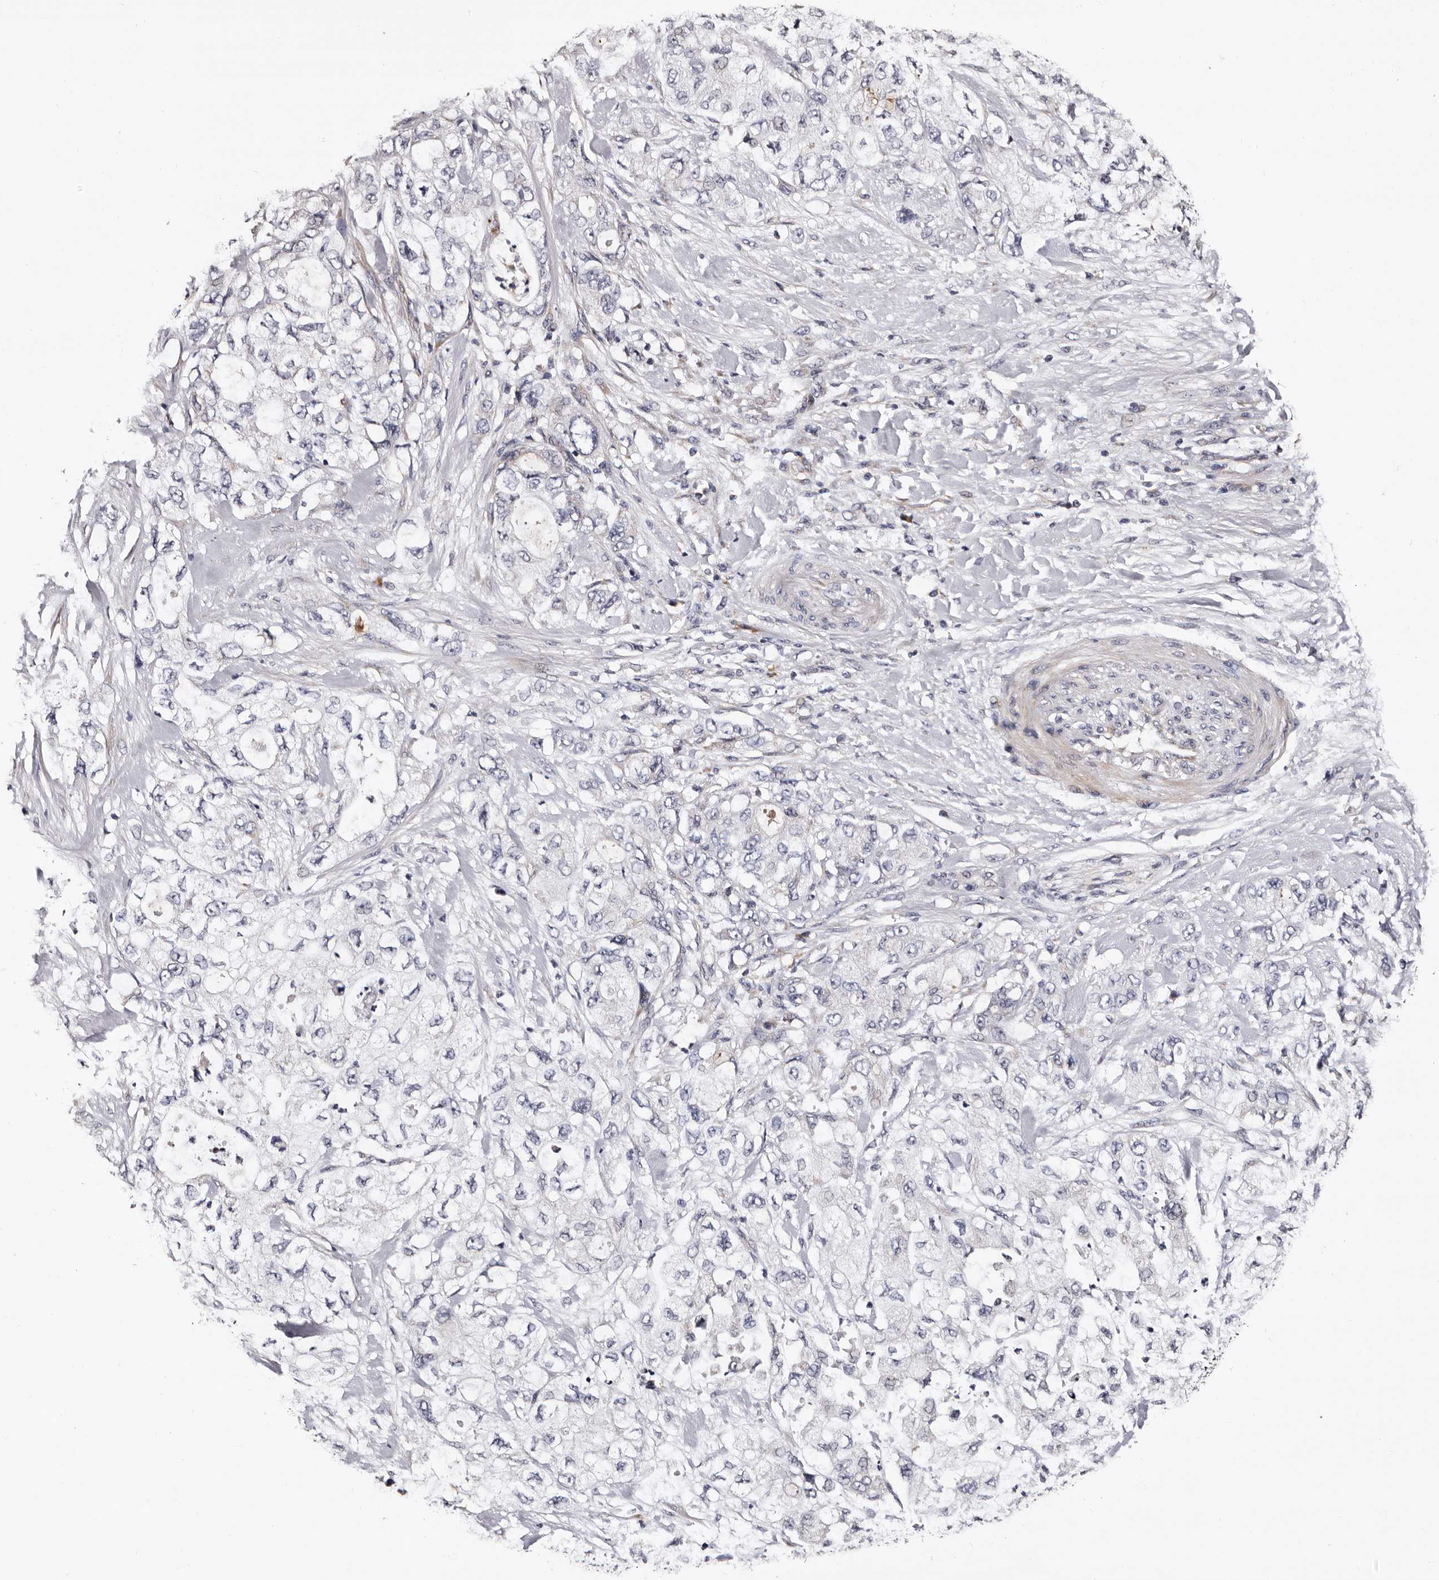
{"staining": {"intensity": "negative", "quantity": "none", "location": "none"}, "tissue": "pancreatic cancer", "cell_type": "Tumor cells", "image_type": "cancer", "snomed": [{"axis": "morphology", "description": "Adenocarcinoma, NOS"}, {"axis": "topography", "description": "Pancreas"}], "caption": "Image shows no protein staining in tumor cells of adenocarcinoma (pancreatic) tissue.", "gene": "TAF4B", "patient": {"sex": "female", "age": 73}}